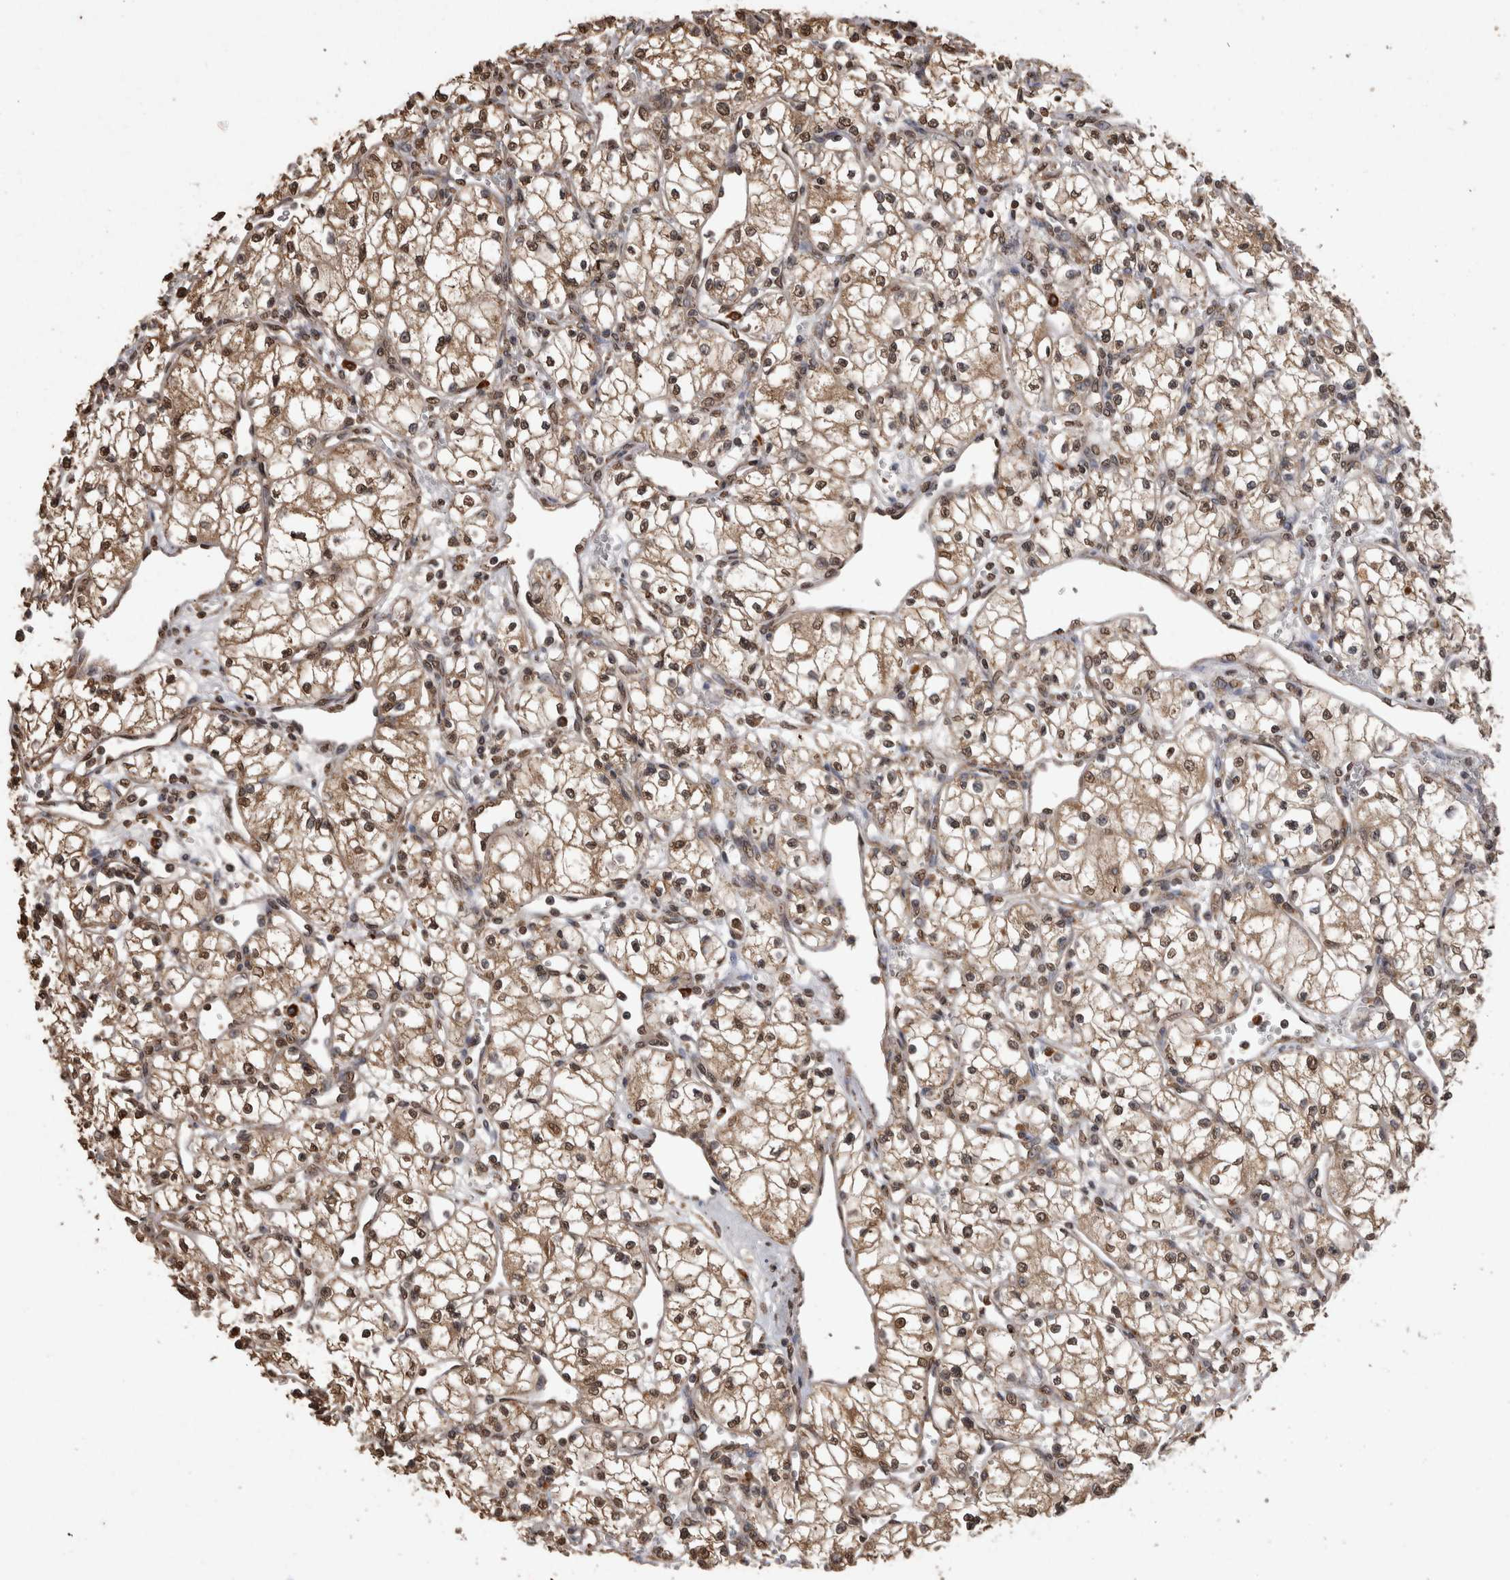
{"staining": {"intensity": "moderate", "quantity": ">75%", "location": "cytoplasmic/membranous,nuclear"}, "tissue": "renal cancer", "cell_type": "Tumor cells", "image_type": "cancer", "snomed": [{"axis": "morphology", "description": "Normal tissue, NOS"}, {"axis": "morphology", "description": "Adenocarcinoma, NOS"}, {"axis": "topography", "description": "Kidney"}], "caption": "High-magnification brightfield microscopy of renal cancer (adenocarcinoma) stained with DAB (3,3'-diaminobenzidine) (brown) and counterstained with hematoxylin (blue). tumor cells exhibit moderate cytoplasmic/membranous and nuclear positivity is identified in about>75% of cells.", "gene": "SOCS5", "patient": {"sex": "male", "age": 59}}